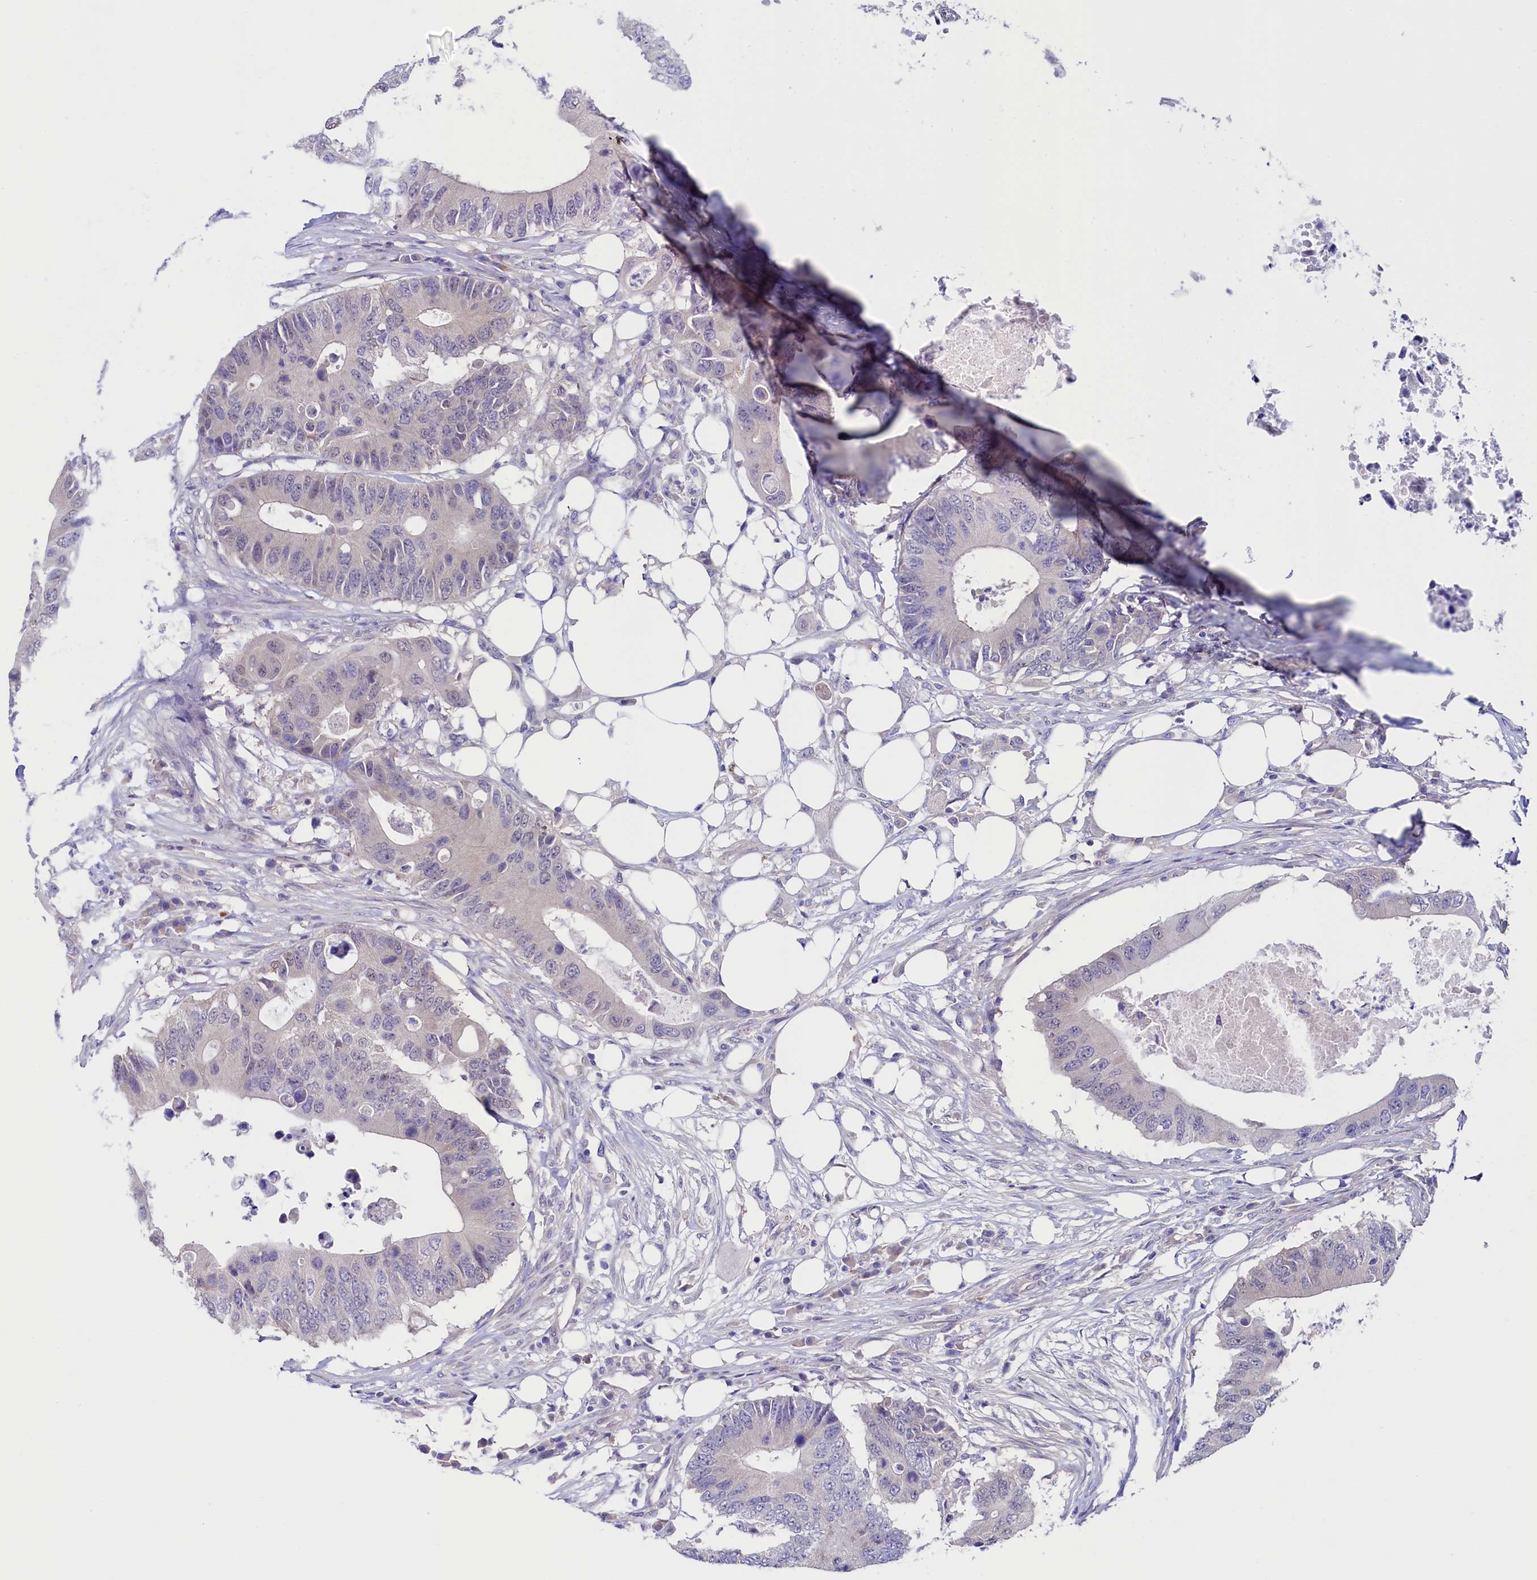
{"staining": {"intensity": "negative", "quantity": "none", "location": "none"}, "tissue": "colorectal cancer", "cell_type": "Tumor cells", "image_type": "cancer", "snomed": [{"axis": "morphology", "description": "Adenocarcinoma, NOS"}, {"axis": "topography", "description": "Colon"}], "caption": "DAB (3,3'-diaminobenzidine) immunohistochemical staining of human adenocarcinoma (colorectal) exhibits no significant staining in tumor cells.", "gene": "FLYWCH2", "patient": {"sex": "male", "age": 71}}